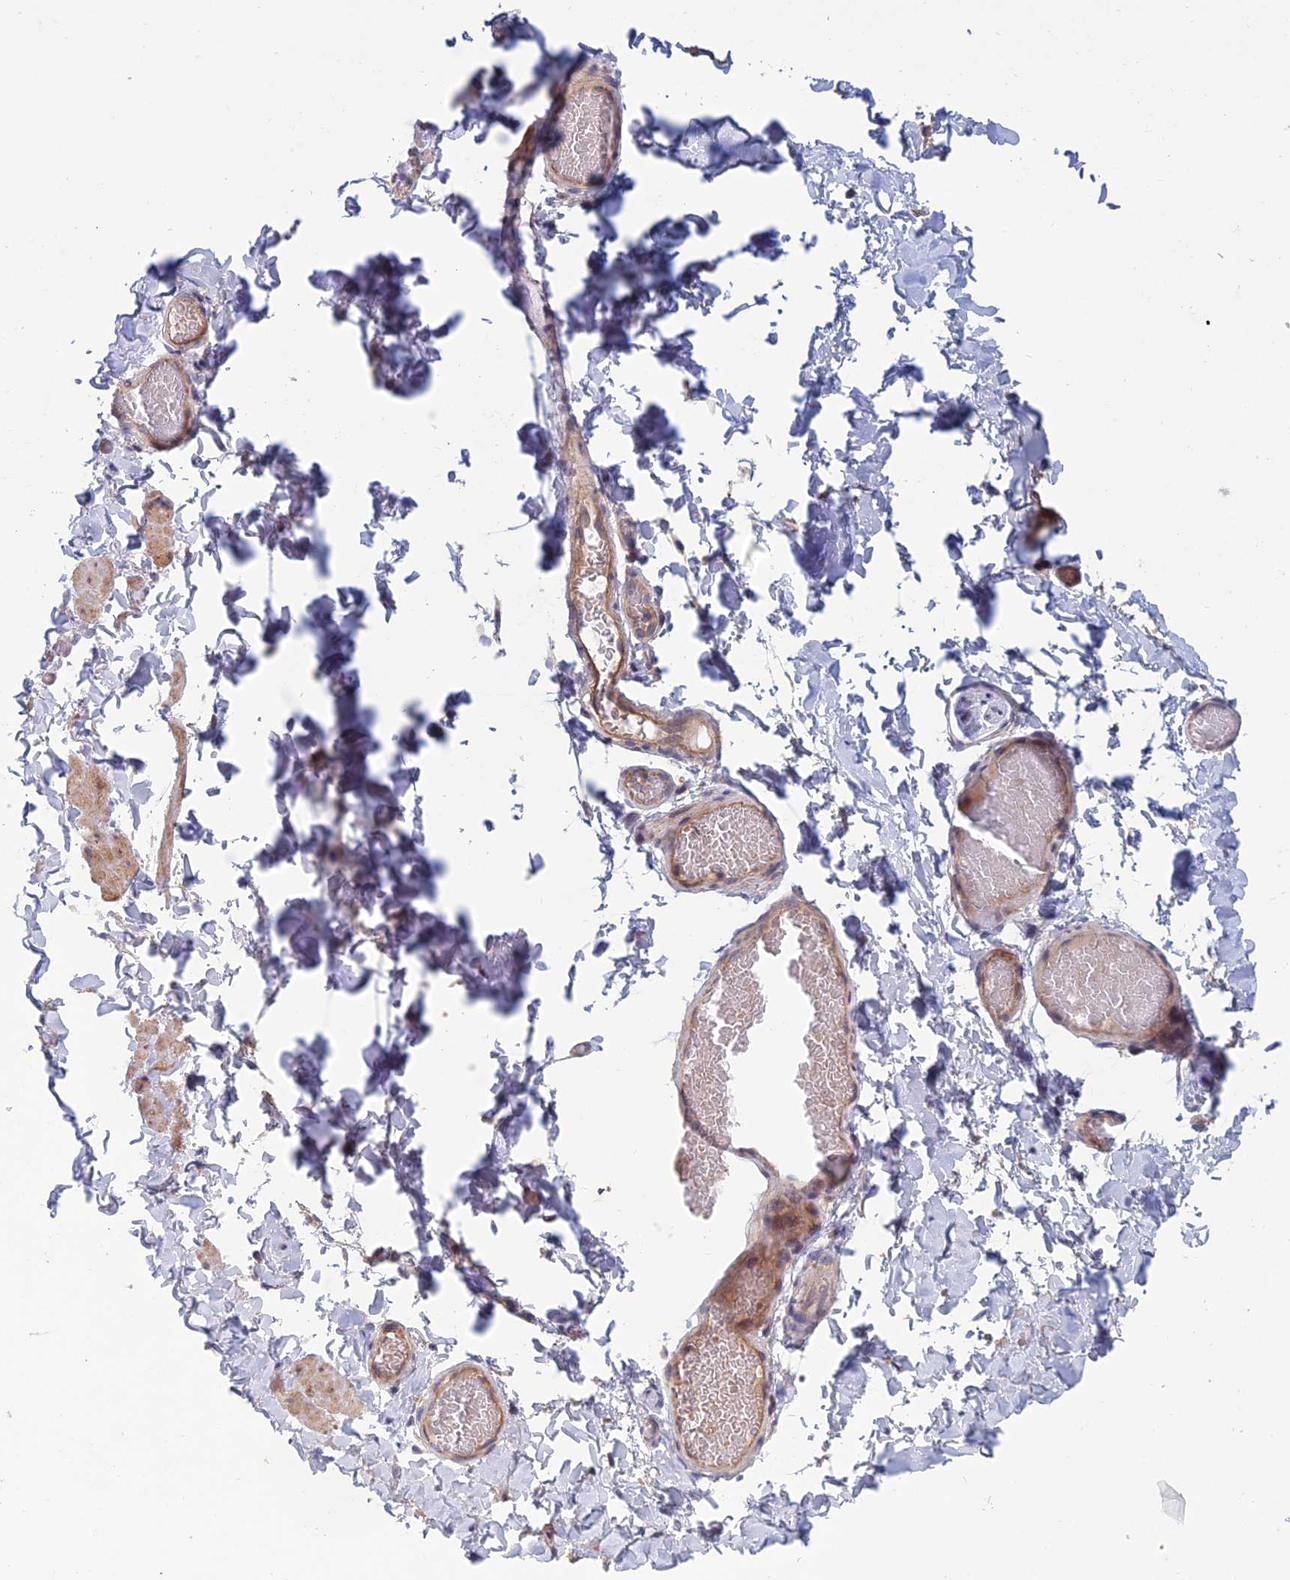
{"staining": {"intensity": "weak", "quantity": "25%-75%", "location": "cytoplasmic/membranous"}, "tissue": "adipose tissue", "cell_type": "Adipocytes", "image_type": "normal", "snomed": [{"axis": "morphology", "description": "Normal tissue, NOS"}, {"axis": "topography", "description": "Adipose tissue"}, {"axis": "topography", "description": "Vascular tissue"}, {"axis": "topography", "description": "Peripheral nerve tissue"}], "caption": "Immunohistochemical staining of normal adipose tissue displays weak cytoplasmic/membranous protein expression in approximately 25%-75% of adipocytes. (DAB = brown stain, brightfield microscopy at high magnification).", "gene": "USP37", "patient": {"sex": "male", "age": 25}}